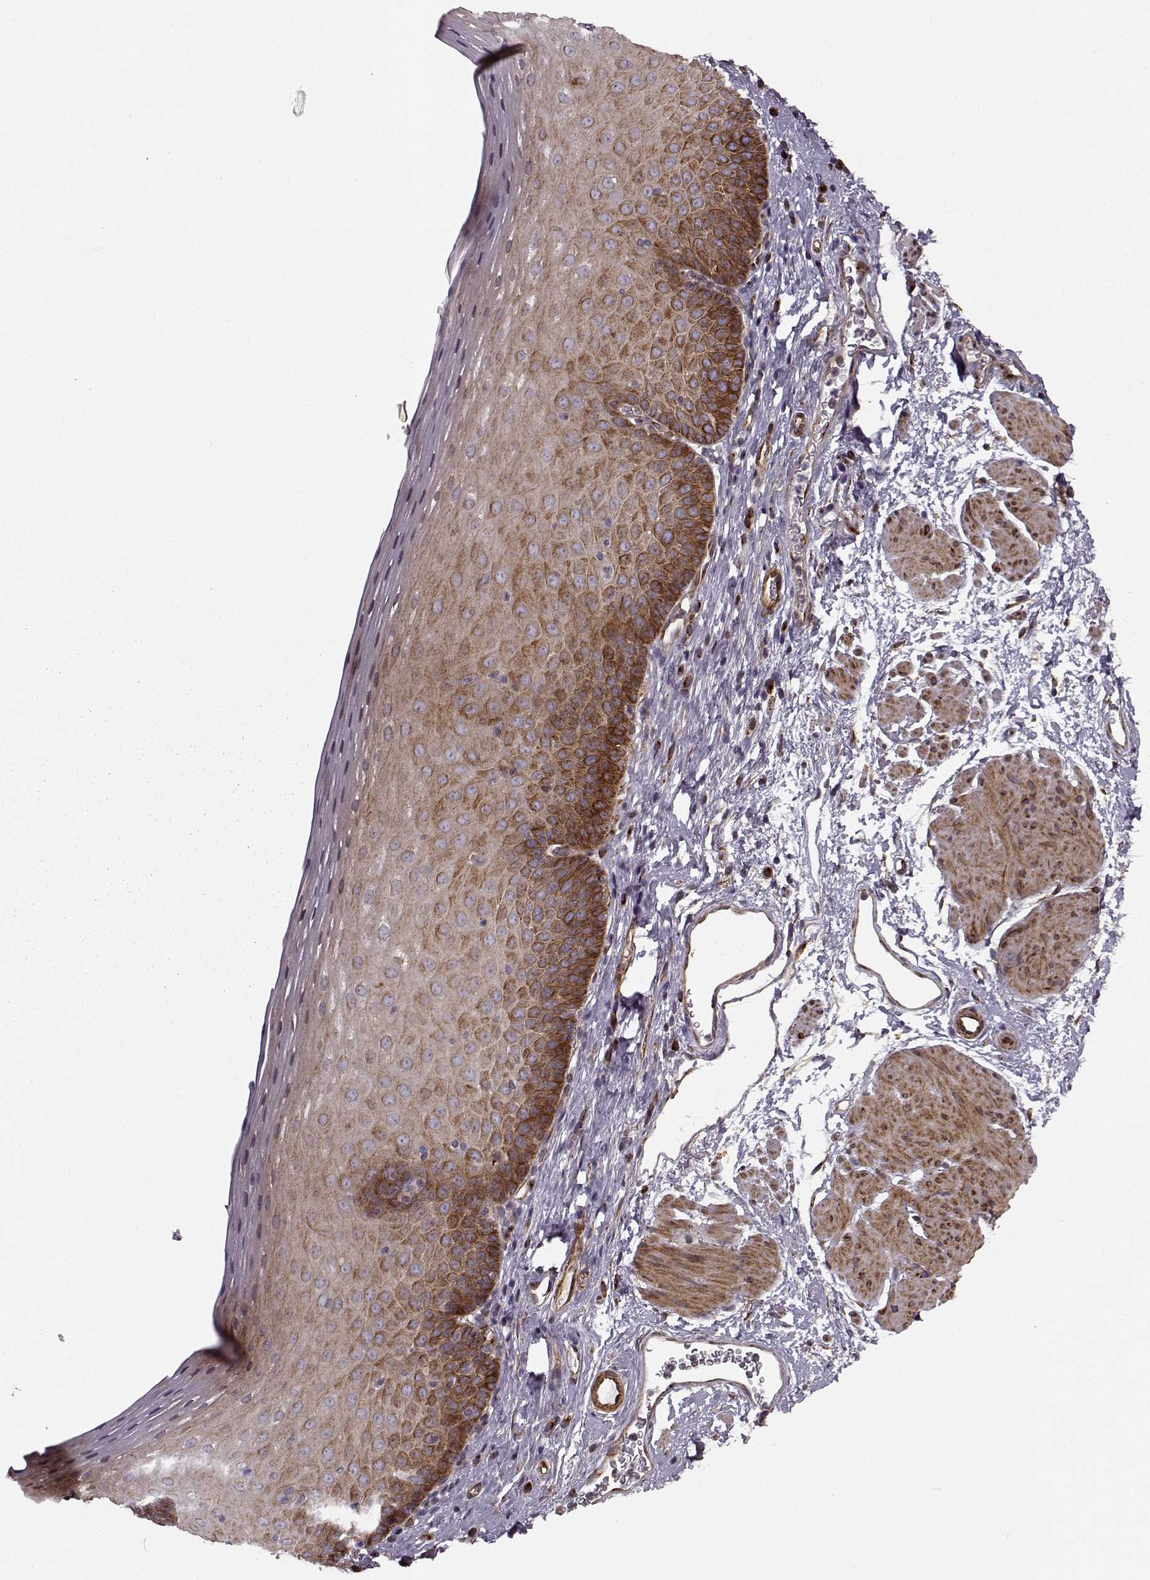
{"staining": {"intensity": "strong", "quantity": "<25%", "location": "cytoplasmic/membranous"}, "tissue": "esophagus", "cell_type": "Squamous epithelial cells", "image_type": "normal", "snomed": [{"axis": "morphology", "description": "Normal tissue, NOS"}, {"axis": "topography", "description": "Esophagus"}], "caption": "Esophagus stained with immunohistochemistry (IHC) displays strong cytoplasmic/membranous positivity in about <25% of squamous epithelial cells.", "gene": "MTR", "patient": {"sex": "female", "age": 64}}